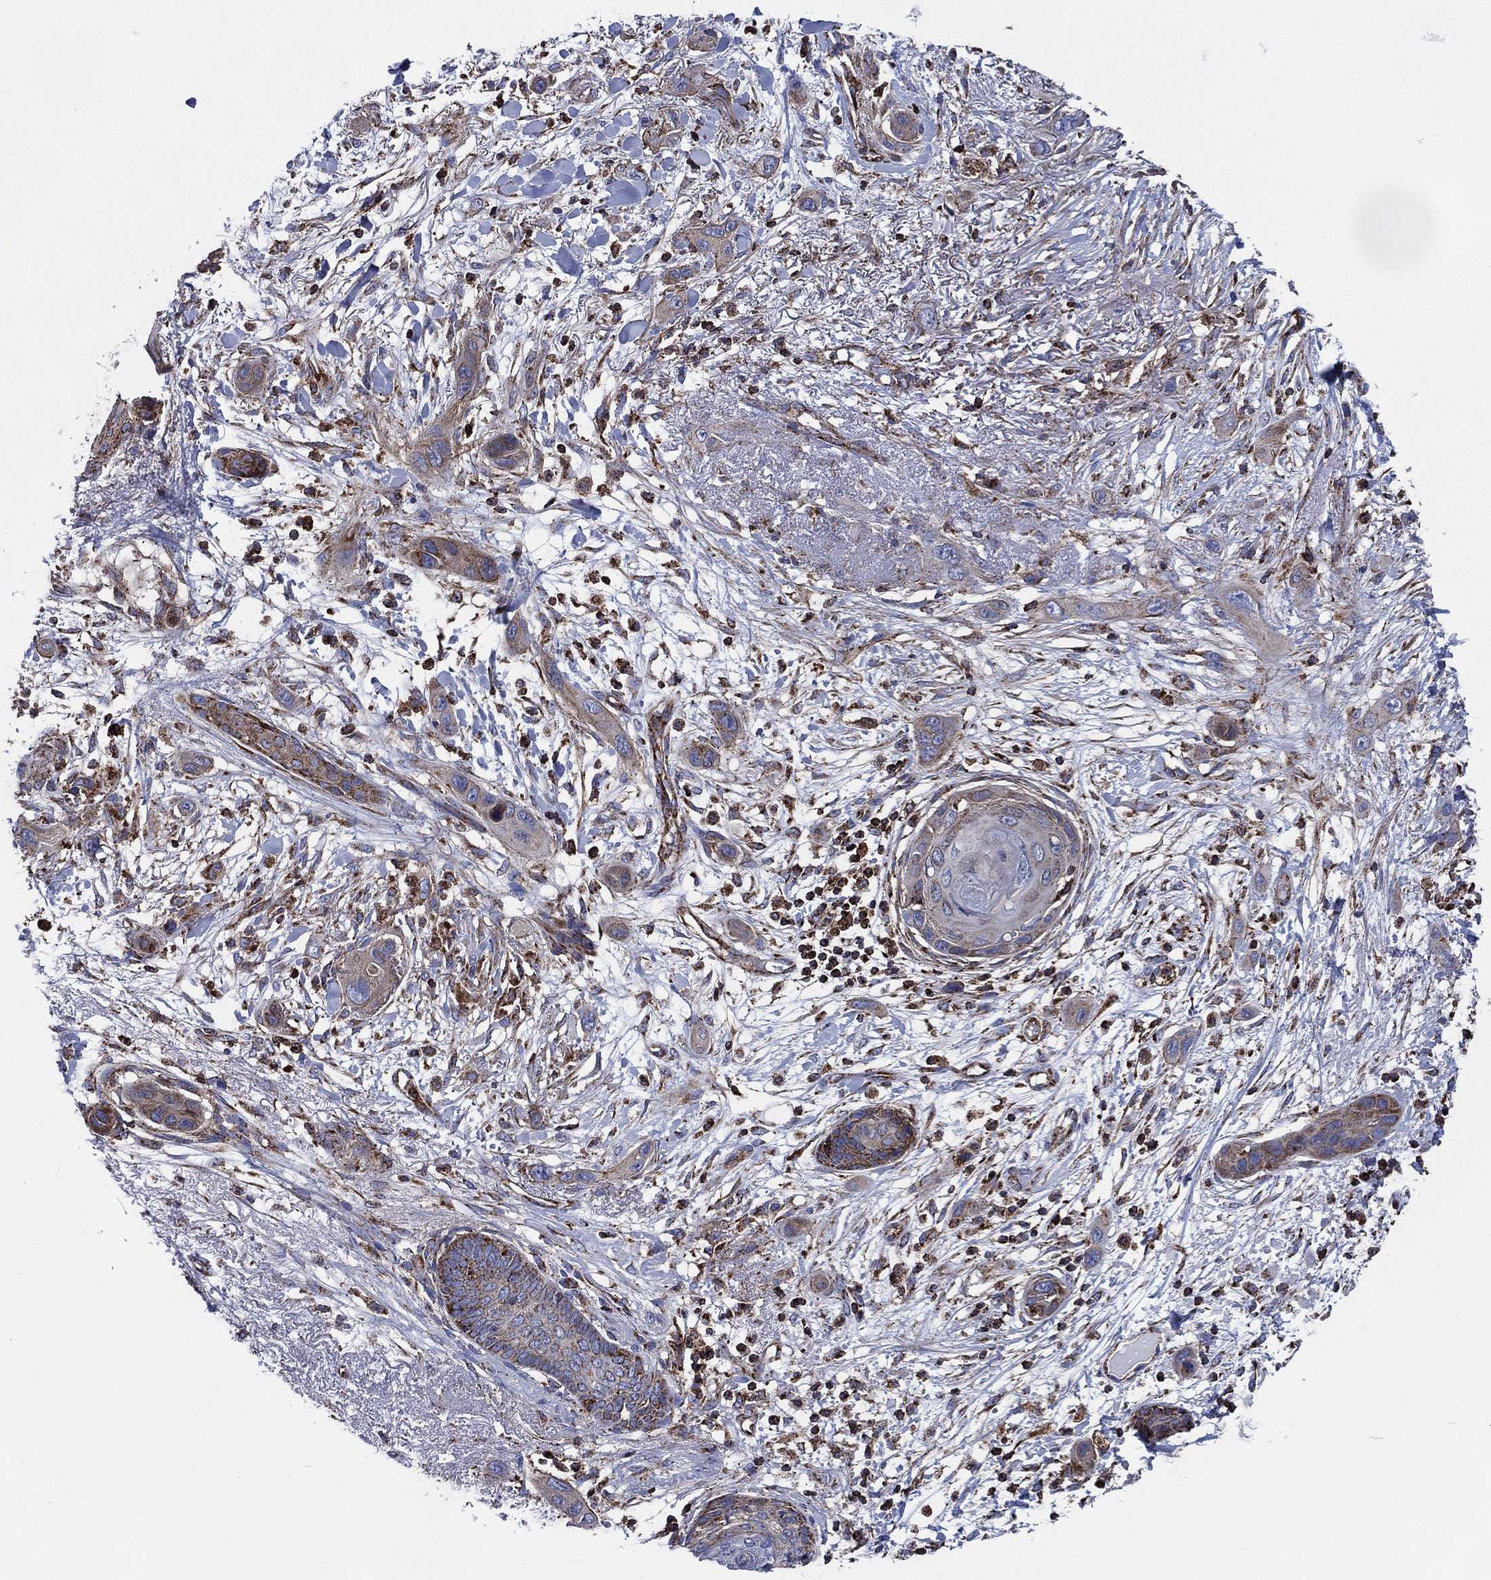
{"staining": {"intensity": "weak", "quantity": "<25%", "location": "cytoplasmic/membranous"}, "tissue": "skin cancer", "cell_type": "Tumor cells", "image_type": "cancer", "snomed": [{"axis": "morphology", "description": "Squamous cell carcinoma, NOS"}, {"axis": "topography", "description": "Skin"}], "caption": "An IHC image of squamous cell carcinoma (skin) is shown. There is no staining in tumor cells of squamous cell carcinoma (skin).", "gene": "ANKRD37", "patient": {"sex": "male", "age": 79}}